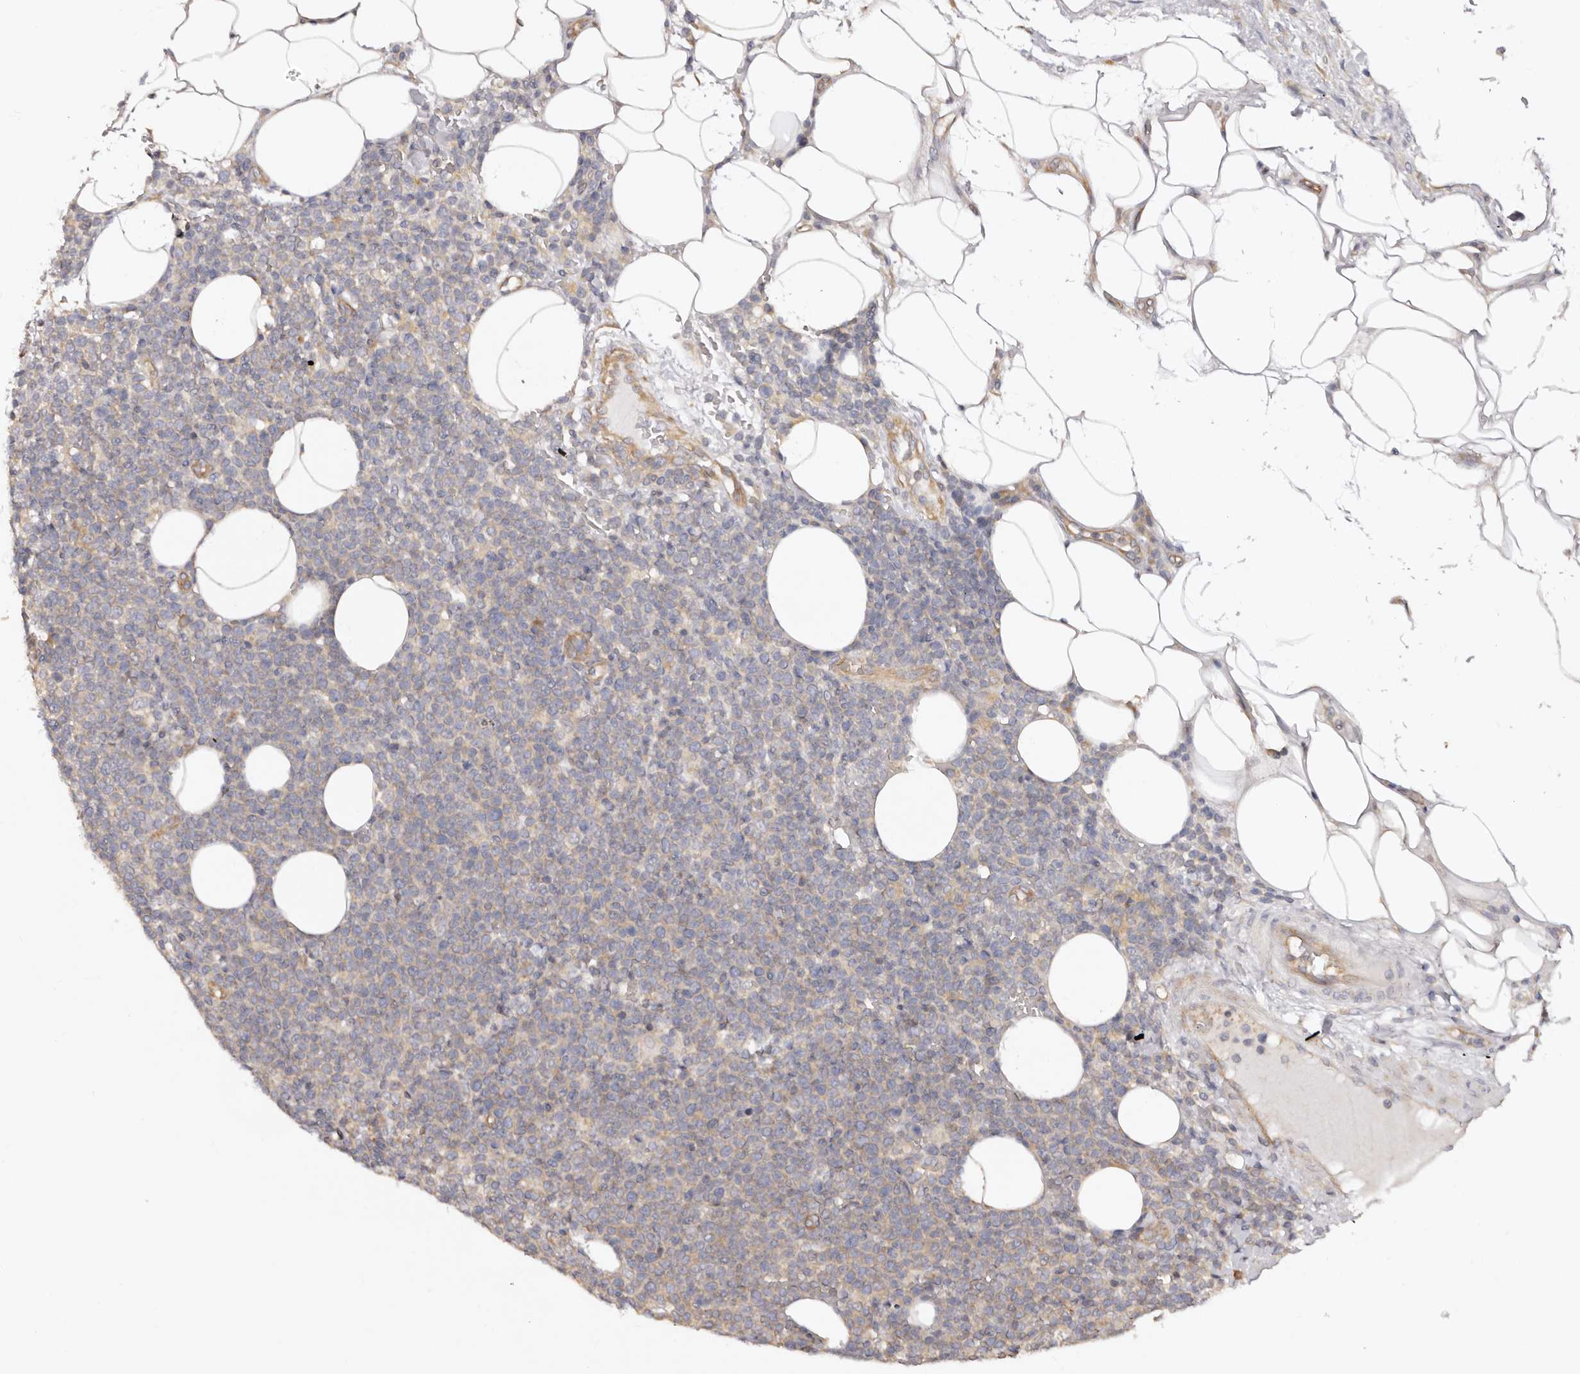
{"staining": {"intensity": "weak", "quantity": "<25%", "location": "cytoplasmic/membranous"}, "tissue": "lymphoma", "cell_type": "Tumor cells", "image_type": "cancer", "snomed": [{"axis": "morphology", "description": "Malignant lymphoma, non-Hodgkin's type, High grade"}, {"axis": "topography", "description": "Lymph node"}], "caption": "This is an immunohistochemistry (IHC) image of human malignant lymphoma, non-Hodgkin's type (high-grade). There is no expression in tumor cells.", "gene": "RPS6", "patient": {"sex": "male", "age": 61}}